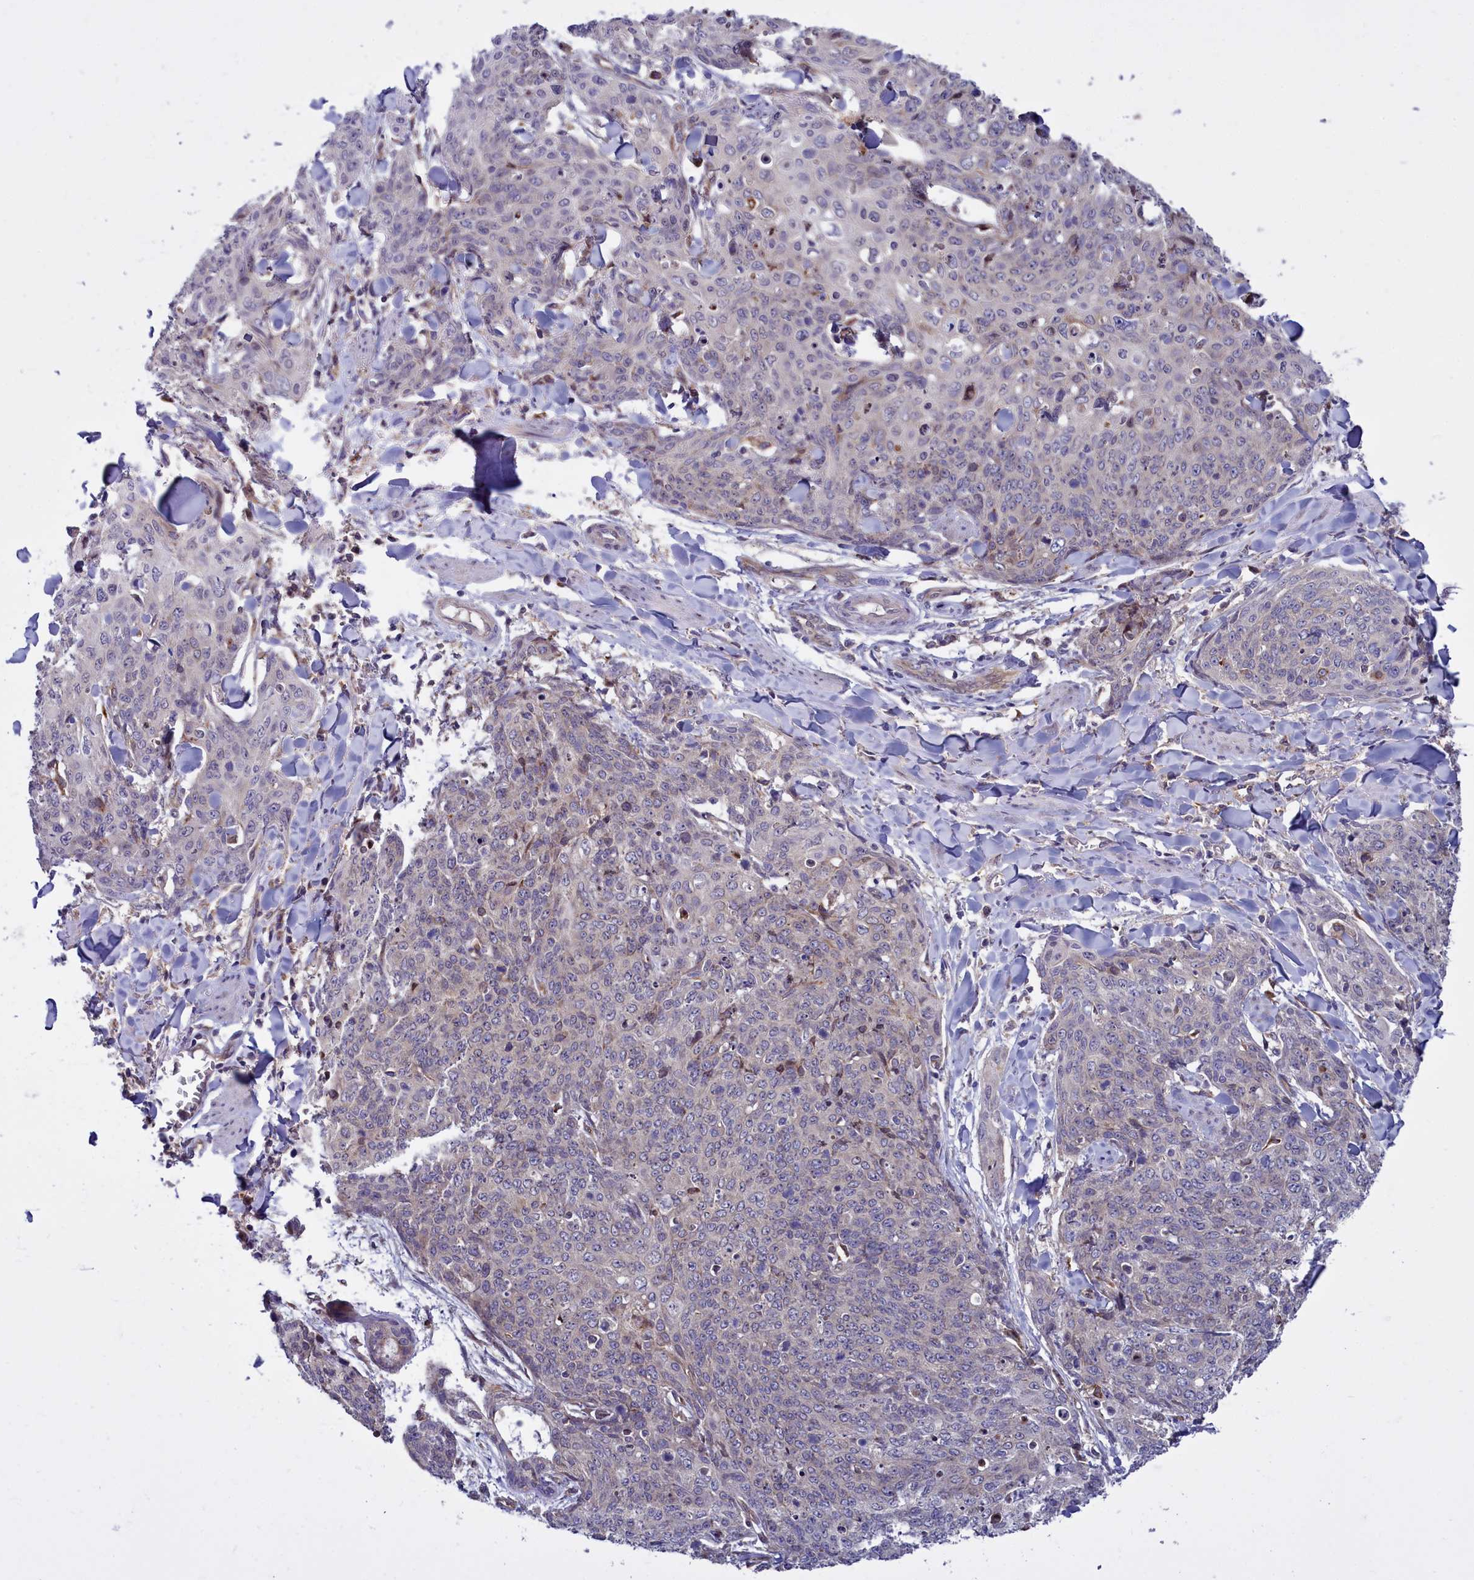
{"staining": {"intensity": "negative", "quantity": "none", "location": "none"}, "tissue": "skin cancer", "cell_type": "Tumor cells", "image_type": "cancer", "snomed": [{"axis": "morphology", "description": "Squamous cell carcinoma, NOS"}, {"axis": "topography", "description": "Skin"}, {"axis": "topography", "description": "Vulva"}], "caption": "Skin cancer (squamous cell carcinoma) was stained to show a protein in brown. There is no significant staining in tumor cells.", "gene": "RAPGEF4", "patient": {"sex": "female", "age": 85}}